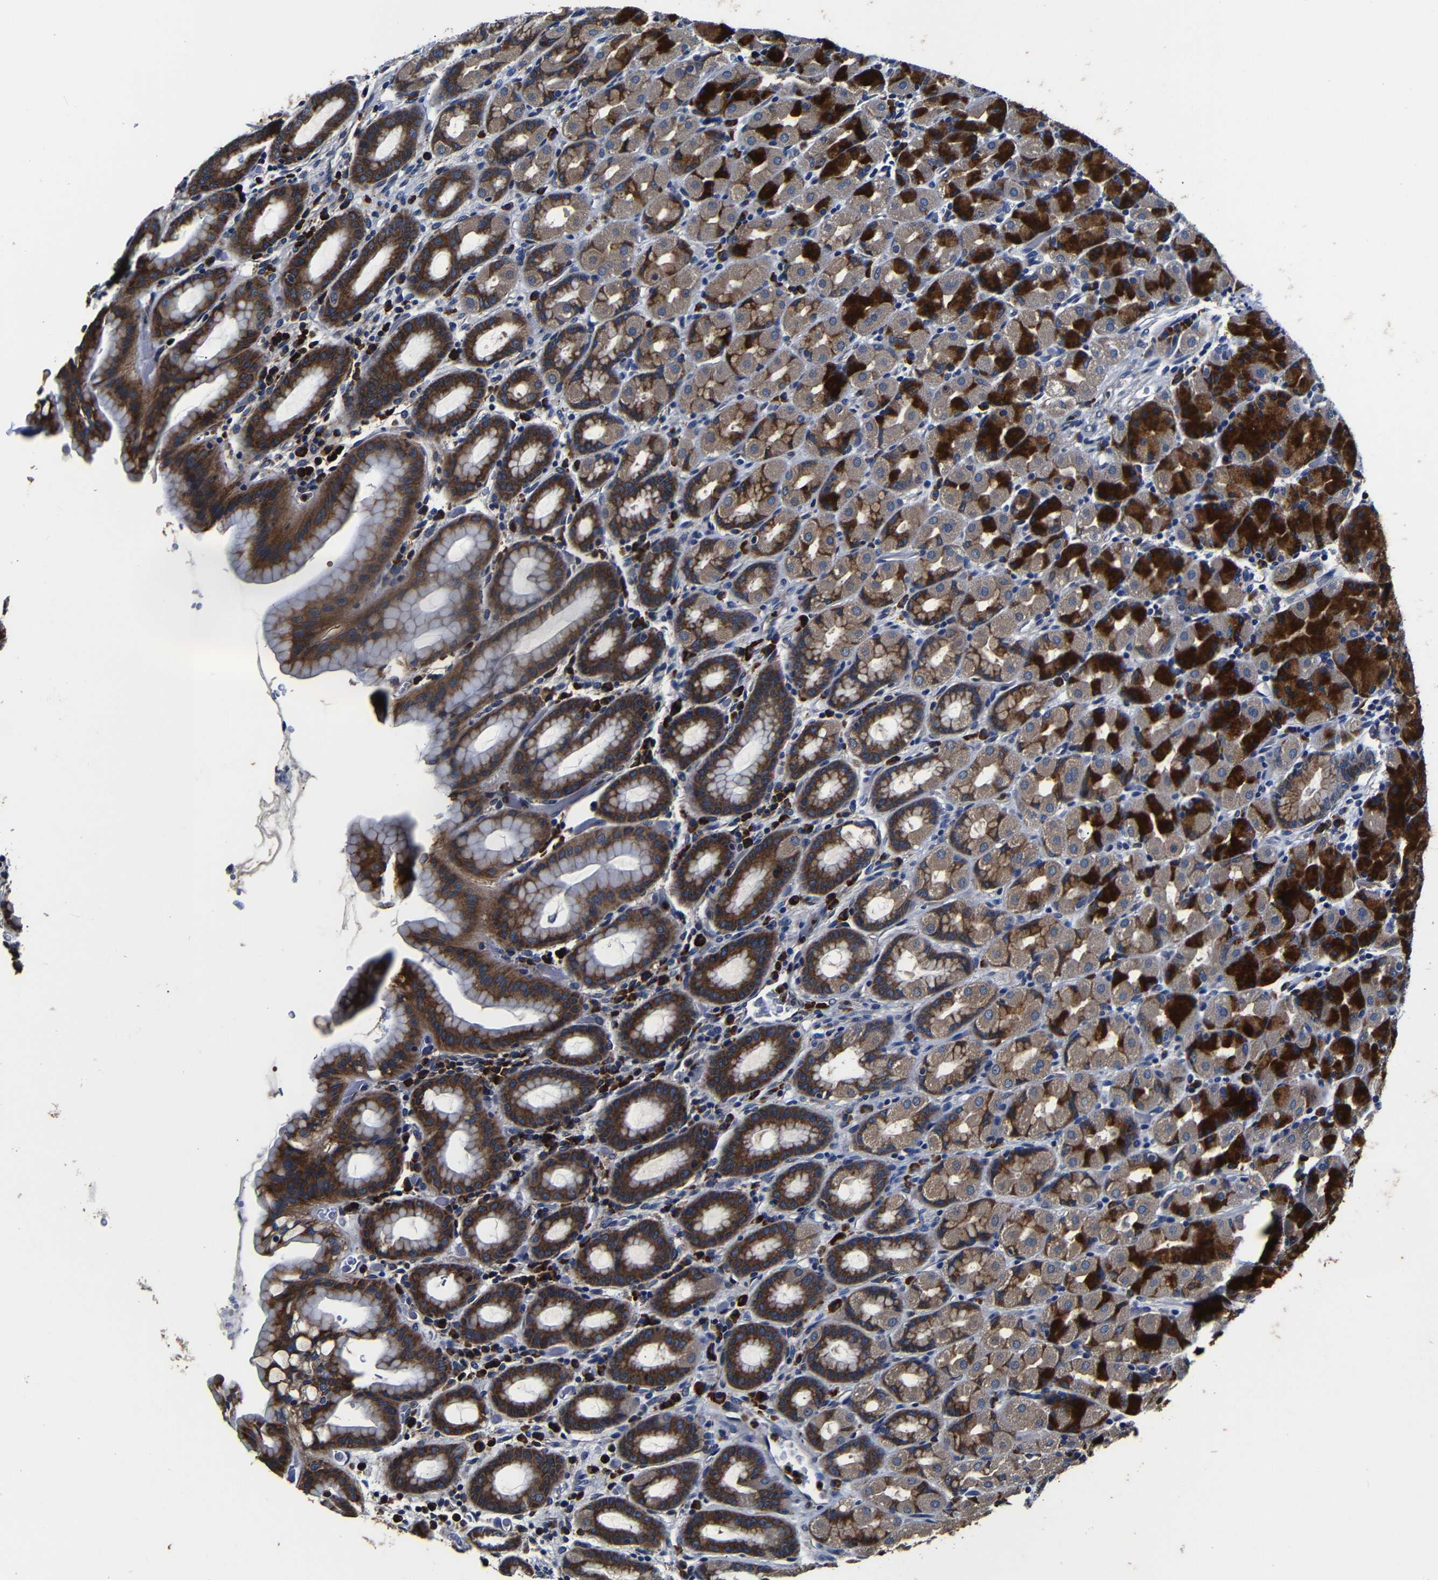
{"staining": {"intensity": "strong", "quantity": "25%-75%", "location": "cytoplasmic/membranous"}, "tissue": "stomach", "cell_type": "Glandular cells", "image_type": "normal", "snomed": [{"axis": "morphology", "description": "Normal tissue, NOS"}, {"axis": "topography", "description": "Stomach, upper"}], "caption": "The histopathology image exhibits immunohistochemical staining of unremarkable stomach. There is strong cytoplasmic/membranous positivity is appreciated in about 25%-75% of glandular cells. The protein is stained brown, and the nuclei are stained in blue (DAB IHC with brightfield microscopy, high magnification).", "gene": "SCN9A", "patient": {"sex": "male", "age": 68}}